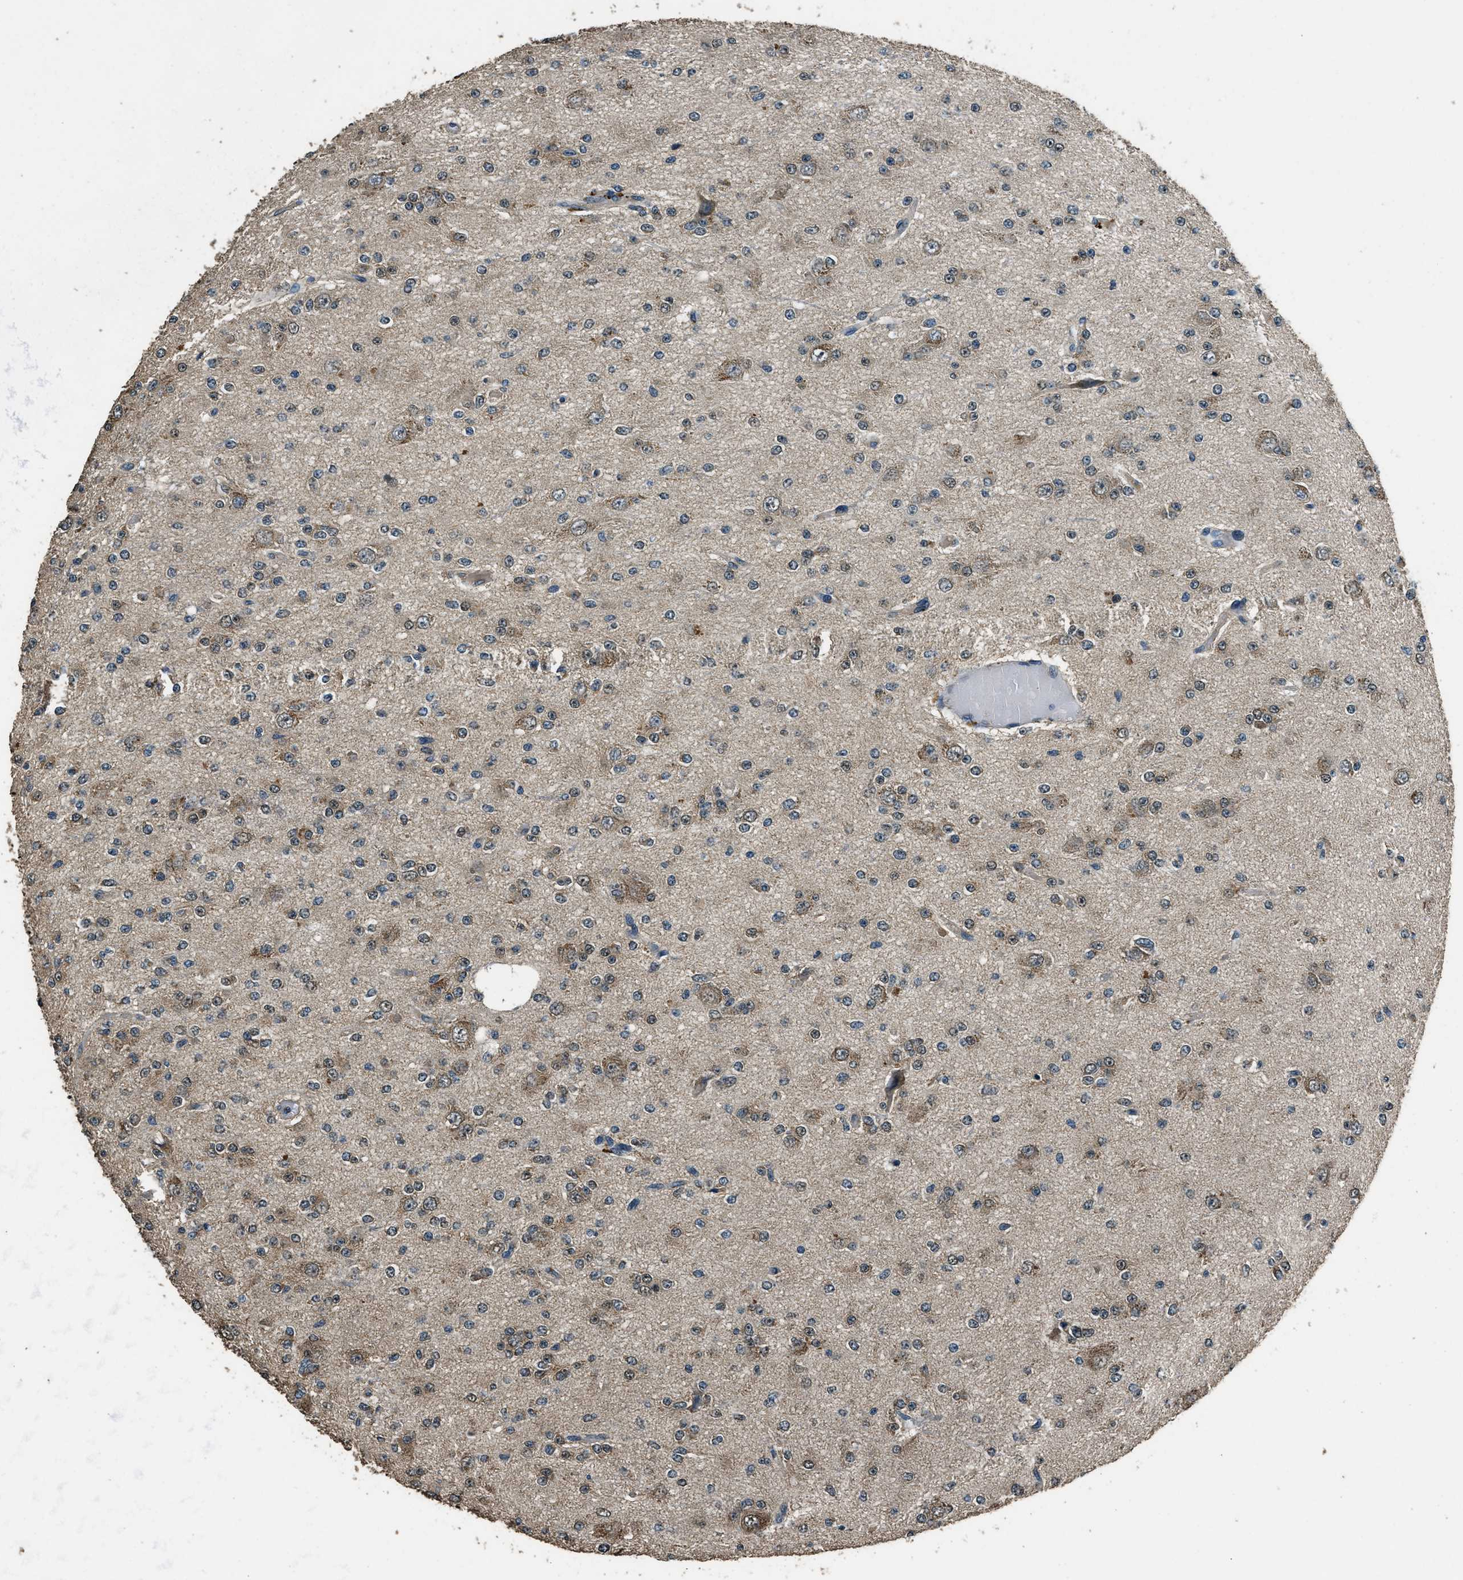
{"staining": {"intensity": "moderate", "quantity": "25%-75%", "location": "cytoplasmic/membranous"}, "tissue": "glioma", "cell_type": "Tumor cells", "image_type": "cancer", "snomed": [{"axis": "morphology", "description": "Glioma, malignant, Low grade"}, {"axis": "topography", "description": "Brain"}], "caption": "Glioma stained for a protein (brown) exhibits moderate cytoplasmic/membranous positive expression in about 25%-75% of tumor cells.", "gene": "SALL3", "patient": {"sex": "male", "age": 38}}